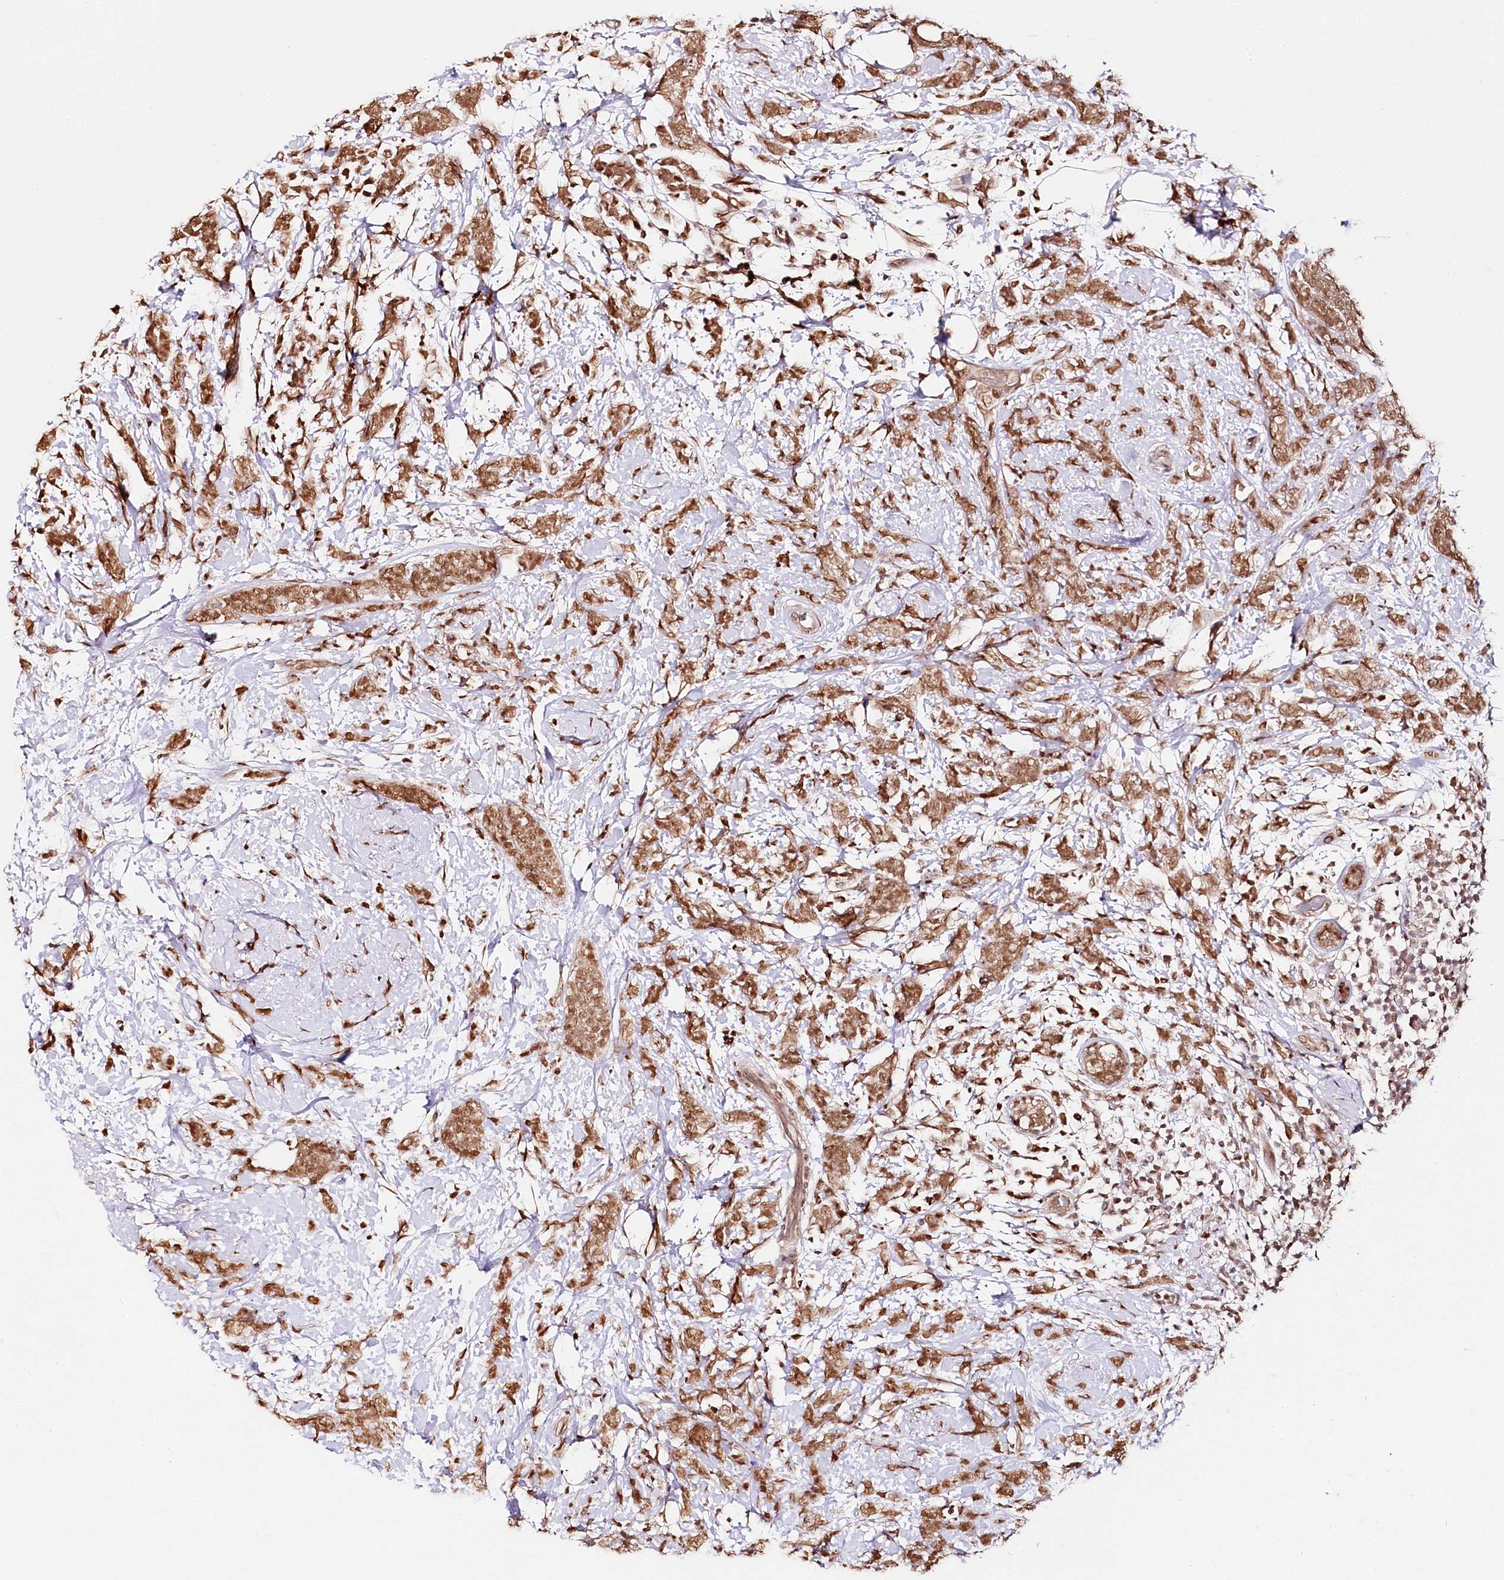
{"staining": {"intensity": "moderate", "quantity": ">75%", "location": "cytoplasmic/membranous,nuclear"}, "tissue": "breast cancer", "cell_type": "Tumor cells", "image_type": "cancer", "snomed": [{"axis": "morphology", "description": "Lobular carcinoma"}, {"axis": "topography", "description": "Breast"}], "caption": "A micrograph showing moderate cytoplasmic/membranous and nuclear expression in about >75% of tumor cells in lobular carcinoma (breast), as visualized by brown immunohistochemical staining.", "gene": "ENSG00000144785", "patient": {"sex": "female", "age": 58}}